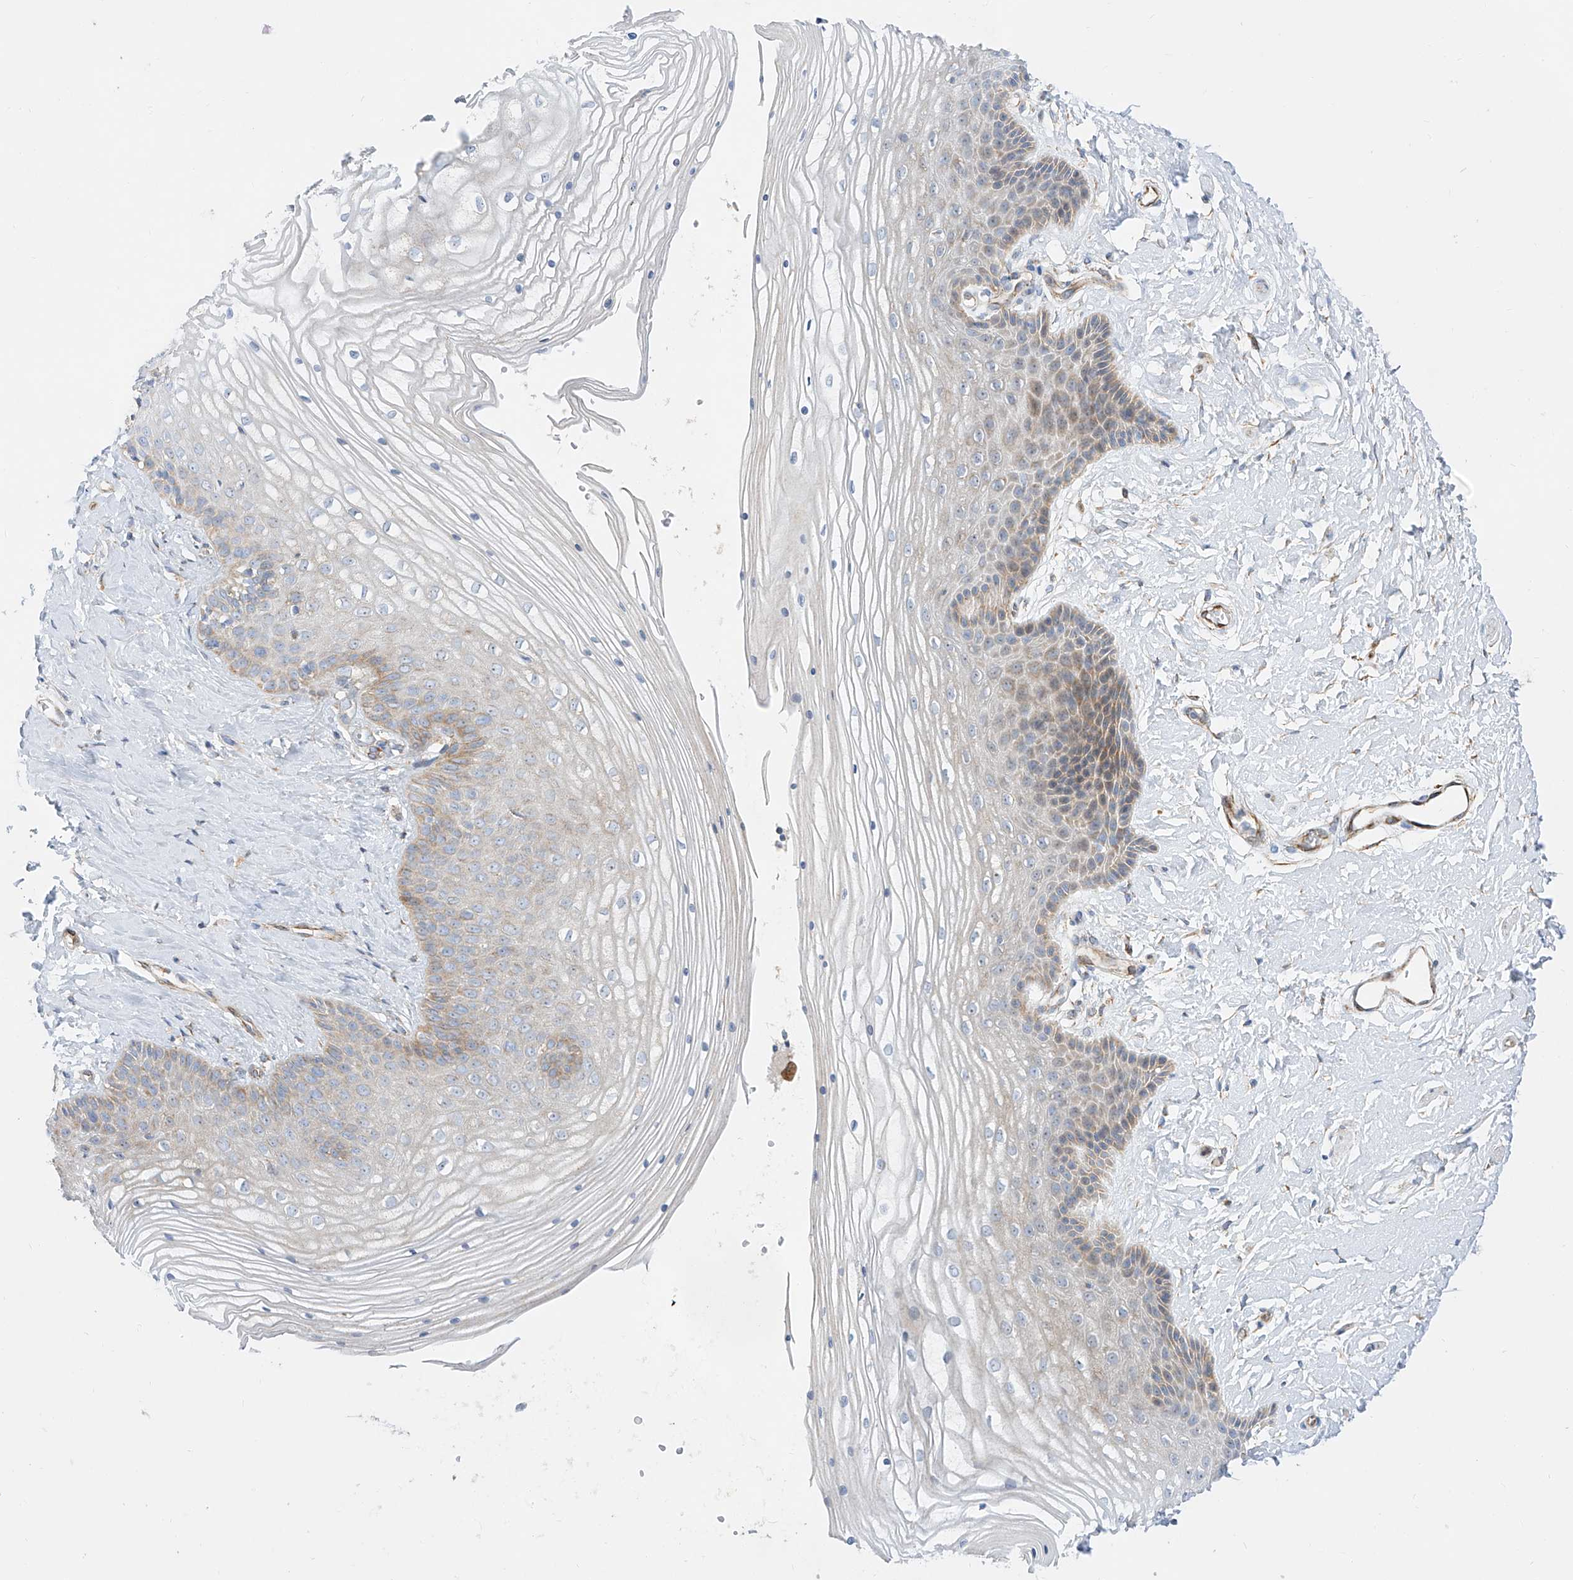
{"staining": {"intensity": "moderate", "quantity": "25%-75%", "location": "cytoplasmic/membranous"}, "tissue": "vagina", "cell_type": "Squamous epithelial cells", "image_type": "normal", "snomed": [{"axis": "morphology", "description": "Normal tissue, NOS"}, {"axis": "topography", "description": "Vagina"}, {"axis": "topography", "description": "Cervix"}], "caption": "Human vagina stained for a protein (brown) exhibits moderate cytoplasmic/membranous positive positivity in about 25%-75% of squamous epithelial cells.", "gene": "CST9", "patient": {"sex": "female", "age": 40}}